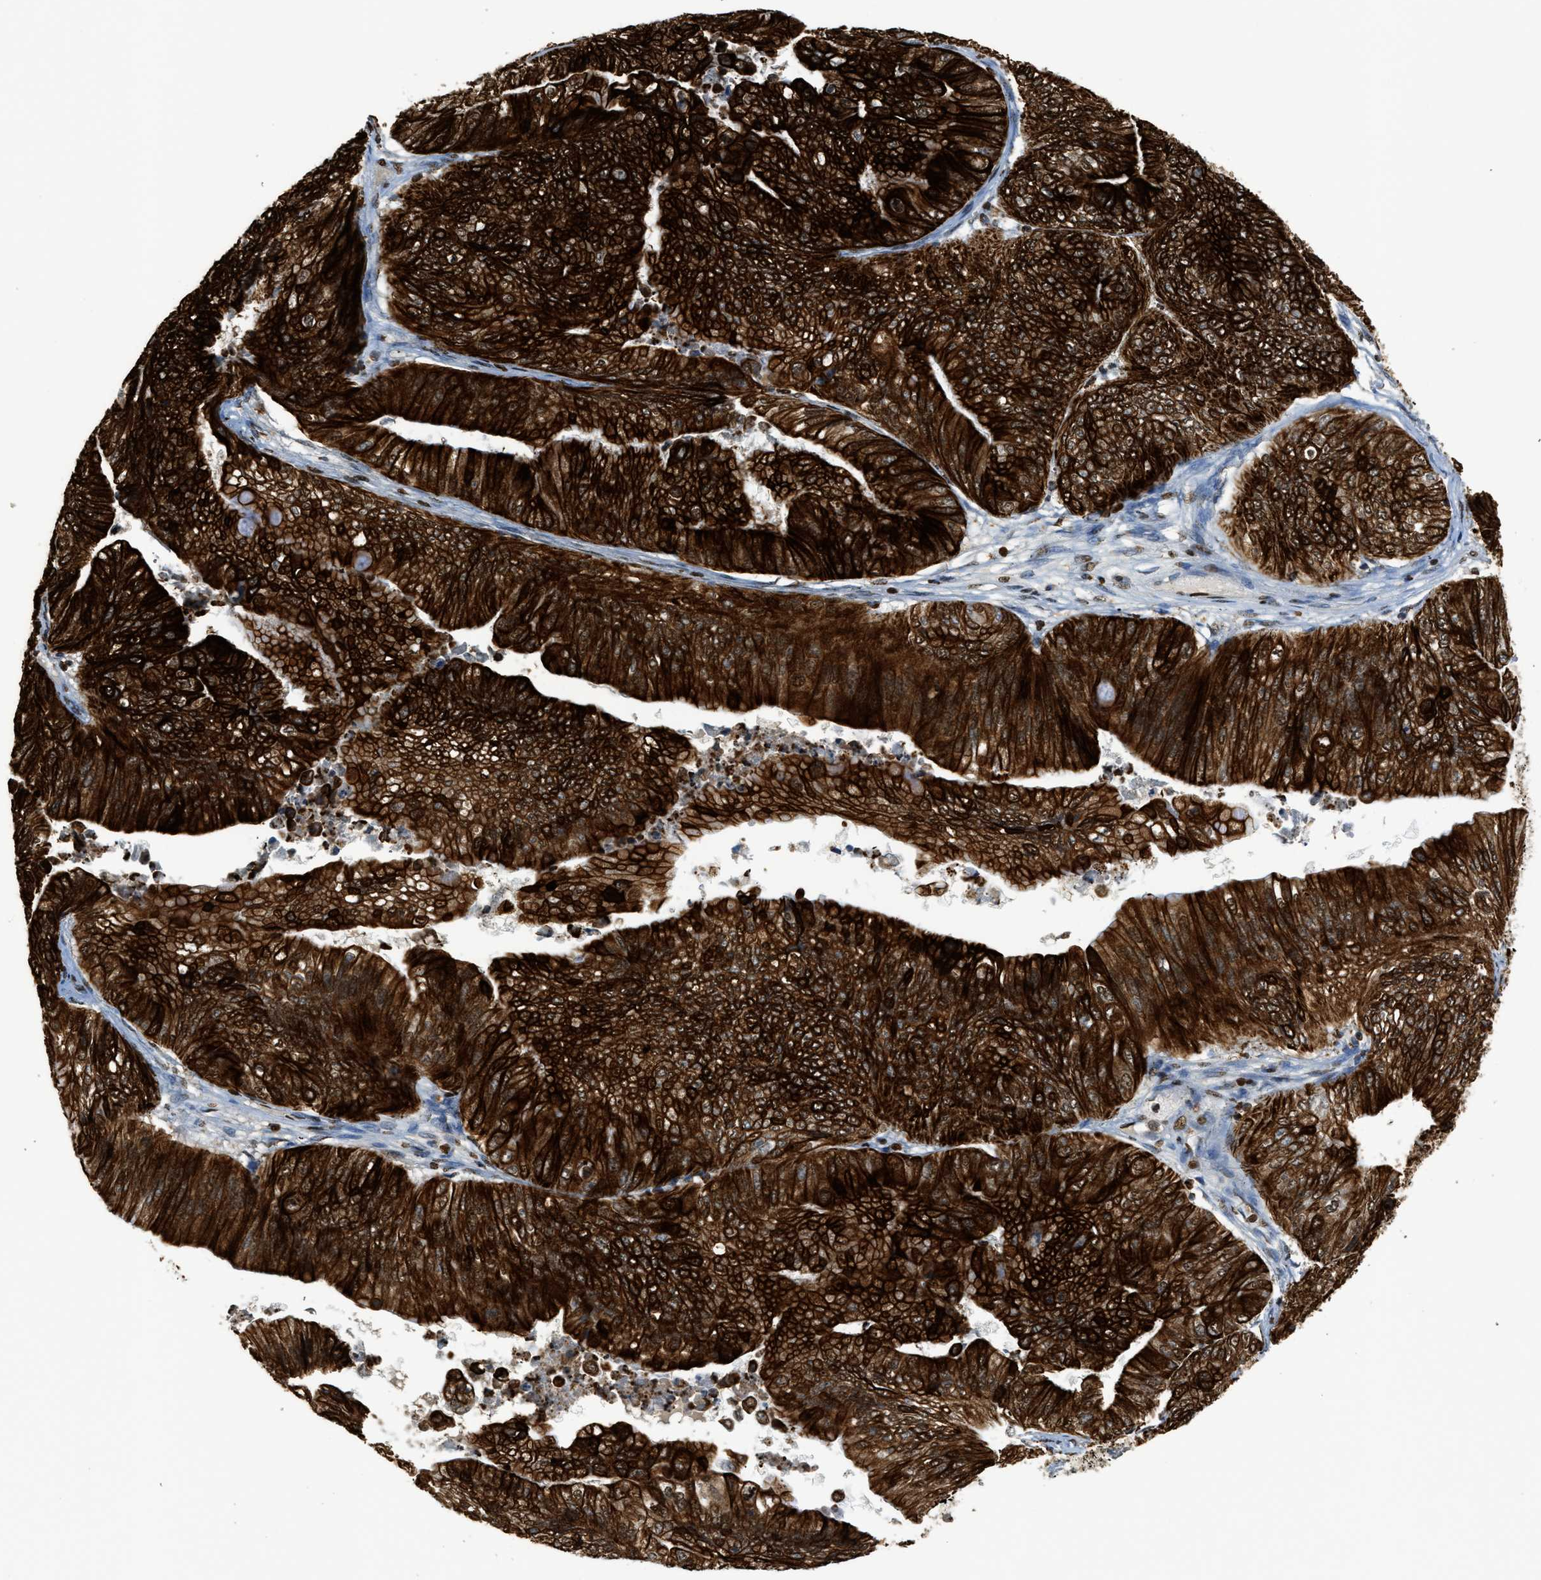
{"staining": {"intensity": "strong", "quantity": ">75%", "location": "cytoplasmic/membranous"}, "tissue": "ovarian cancer", "cell_type": "Tumor cells", "image_type": "cancer", "snomed": [{"axis": "morphology", "description": "Cystadenocarcinoma, mucinous, NOS"}, {"axis": "topography", "description": "Ovary"}], "caption": "Protein positivity by immunohistochemistry exhibits strong cytoplasmic/membranous expression in approximately >75% of tumor cells in ovarian mucinous cystadenocarcinoma. Nuclei are stained in blue.", "gene": "NR5A2", "patient": {"sex": "female", "age": 61}}